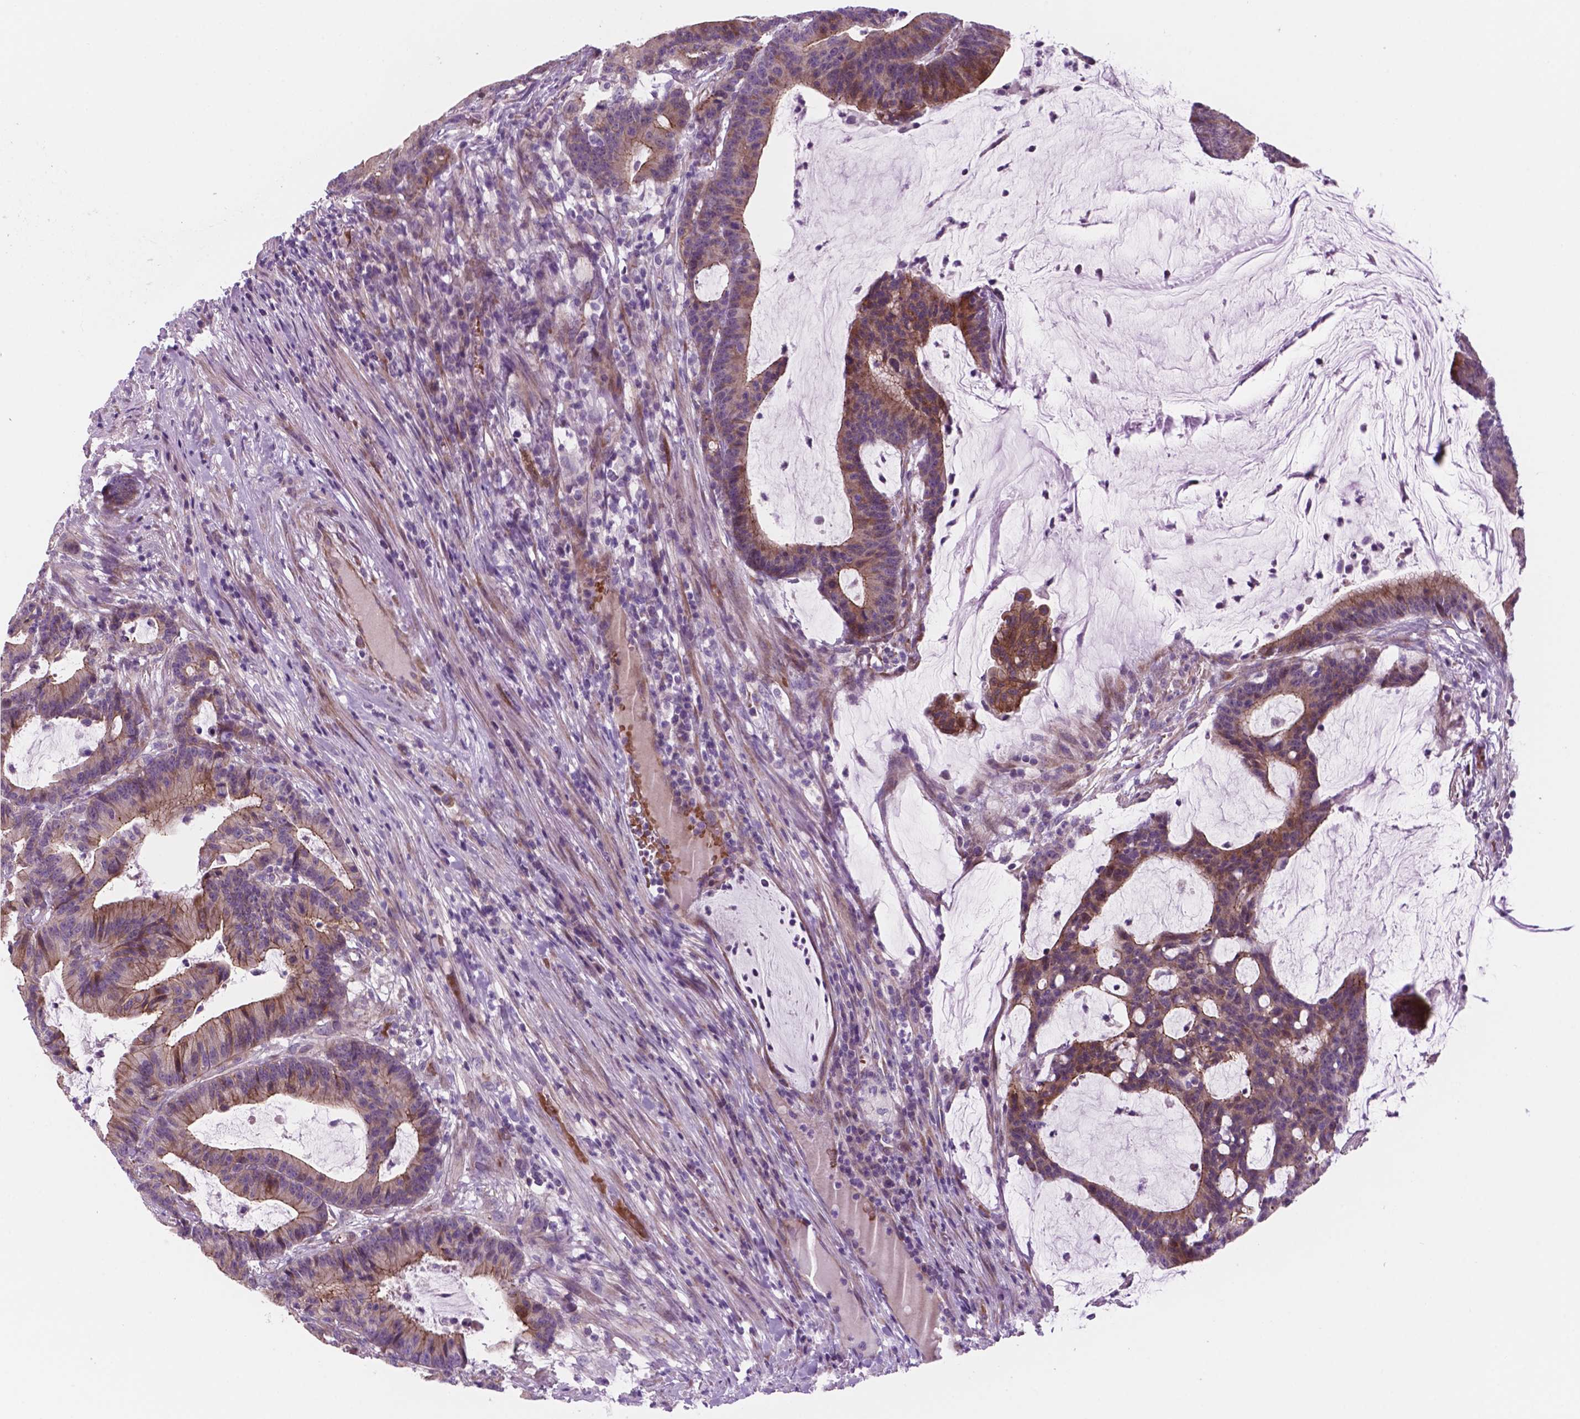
{"staining": {"intensity": "moderate", "quantity": ">75%", "location": "cytoplasmic/membranous"}, "tissue": "colorectal cancer", "cell_type": "Tumor cells", "image_type": "cancer", "snomed": [{"axis": "morphology", "description": "Adenocarcinoma, NOS"}, {"axis": "topography", "description": "Colon"}], "caption": "A photomicrograph showing moderate cytoplasmic/membranous positivity in about >75% of tumor cells in colorectal cancer, as visualized by brown immunohistochemical staining.", "gene": "RND3", "patient": {"sex": "female", "age": 78}}